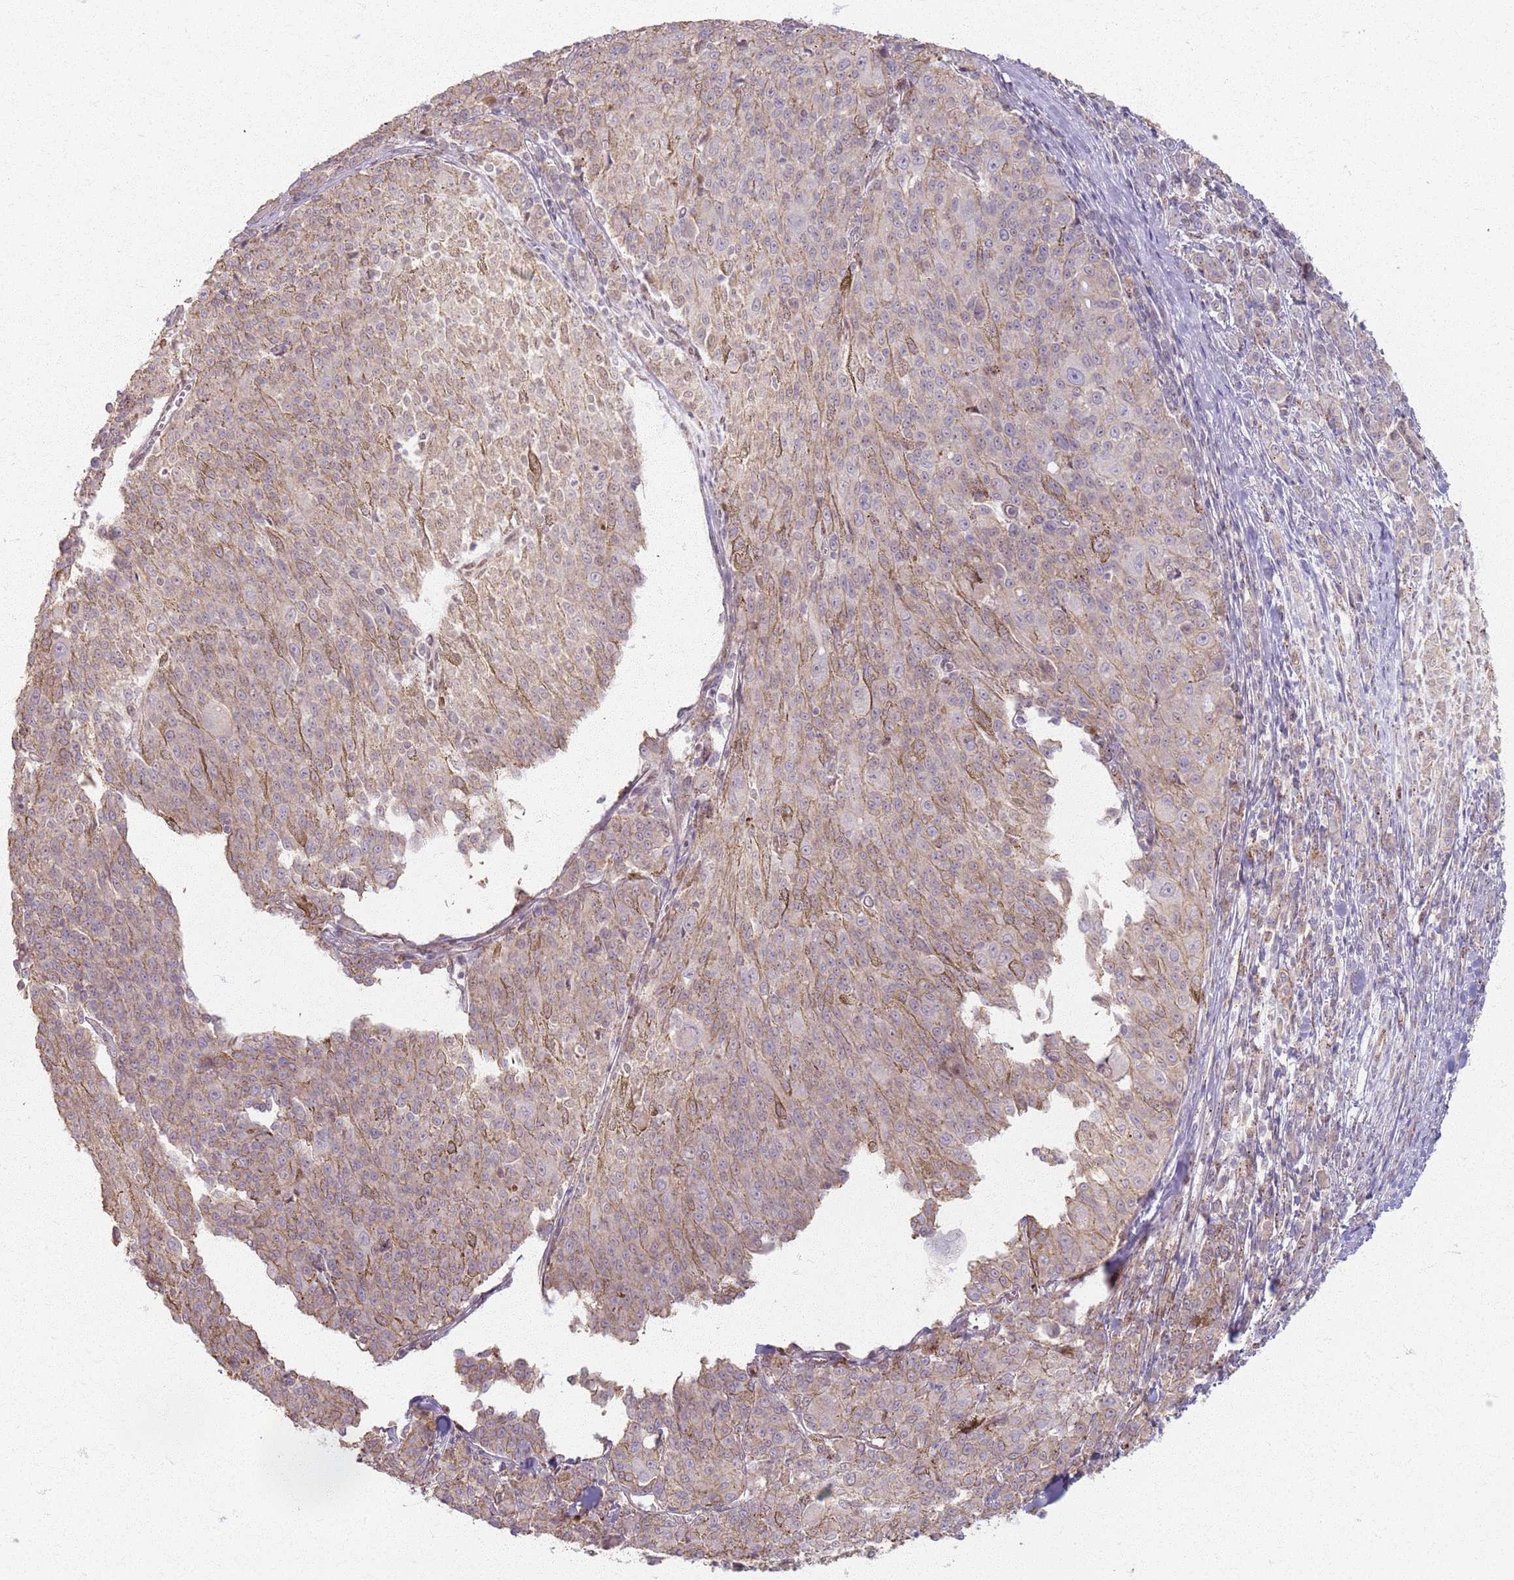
{"staining": {"intensity": "weak", "quantity": "25%-75%", "location": "cytoplasmic/membranous"}, "tissue": "melanoma", "cell_type": "Tumor cells", "image_type": "cancer", "snomed": [{"axis": "morphology", "description": "Malignant melanoma, NOS"}, {"axis": "topography", "description": "Skin"}], "caption": "Protein analysis of melanoma tissue displays weak cytoplasmic/membranous positivity in approximately 25%-75% of tumor cells.", "gene": "KCNA5", "patient": {"sex": "female", "age": 52}}